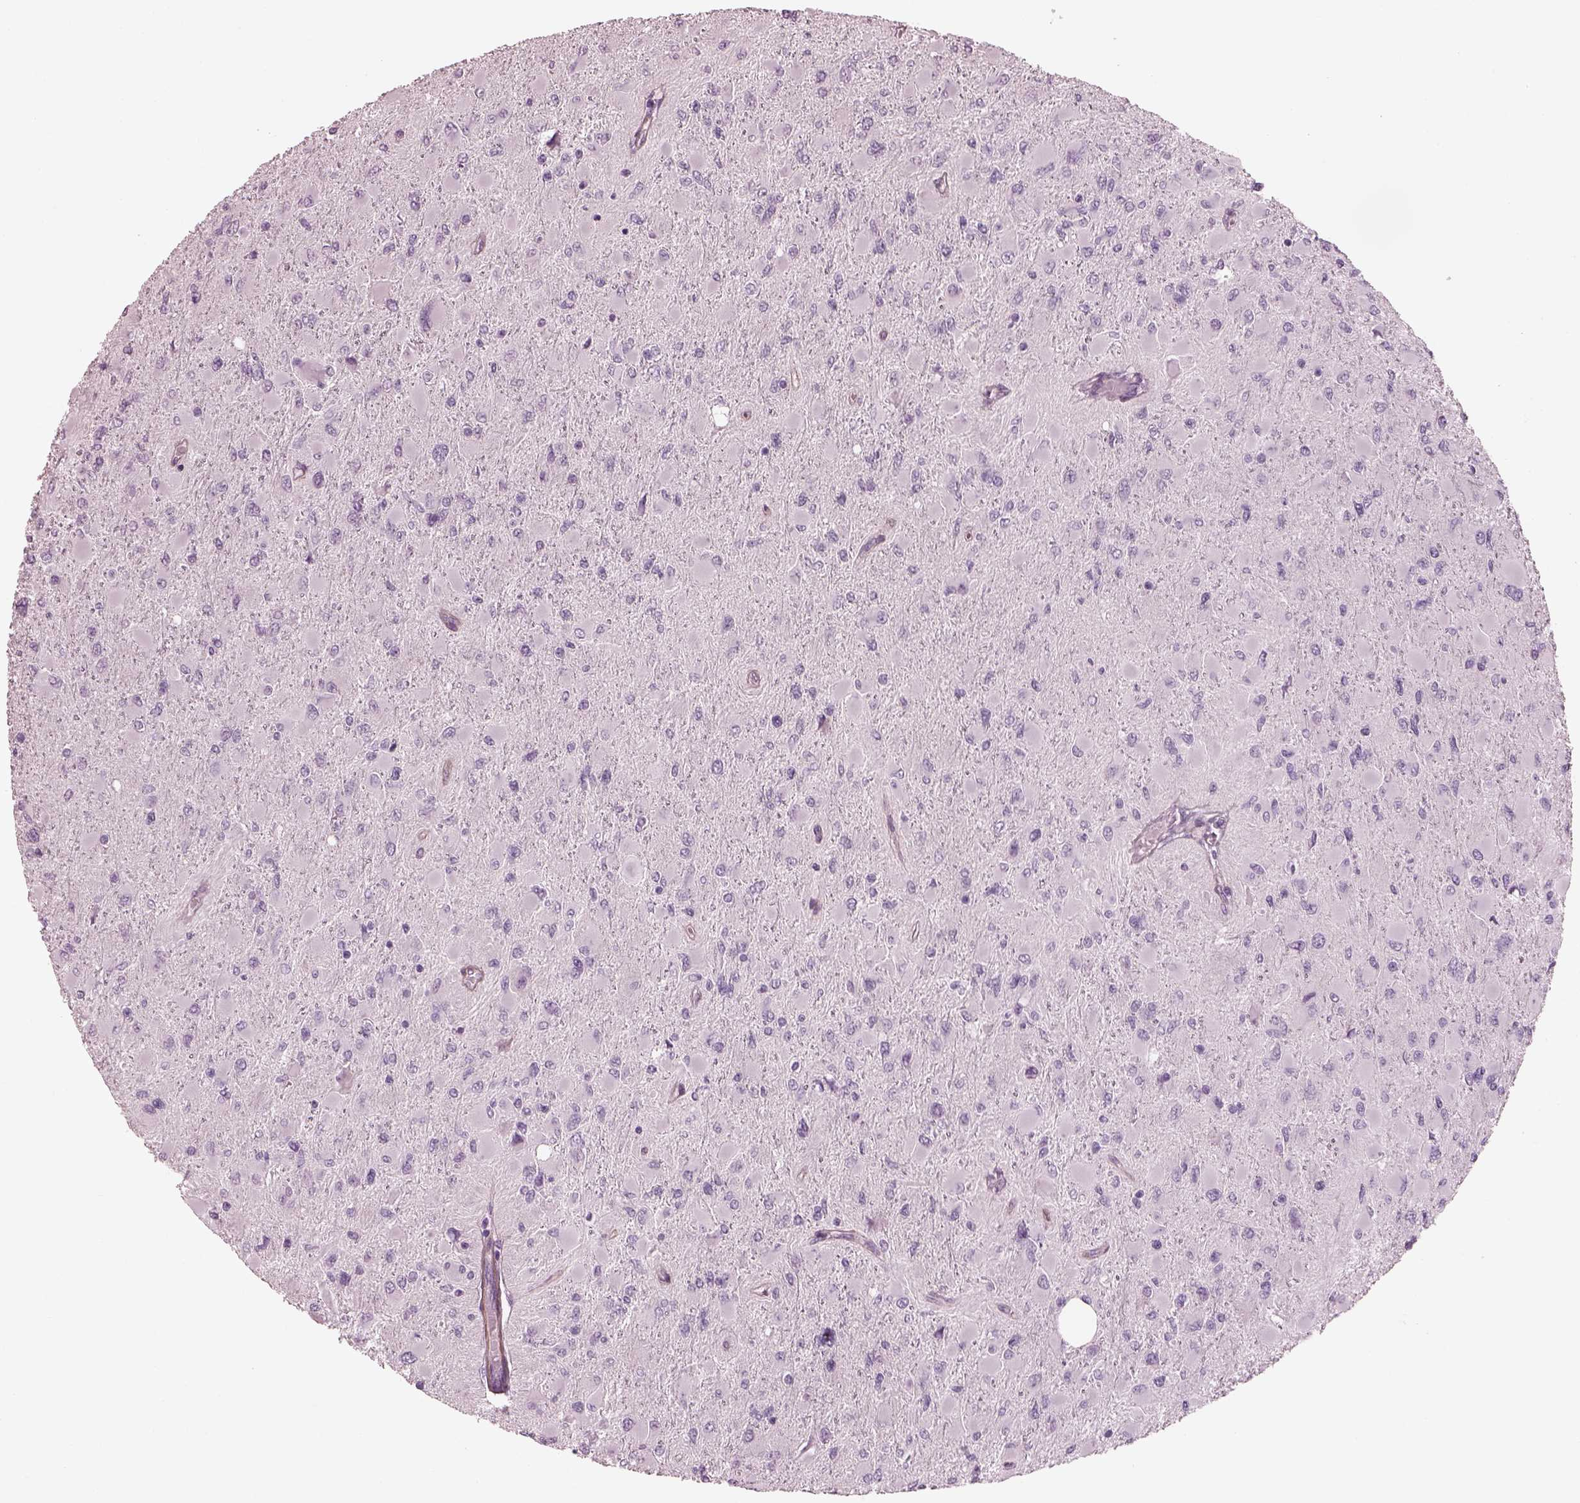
{"staining": {"intensity": "negative", "quantity": "none", "location": "none"}, "tissue": "glioma", "cell_type": "Tumor cells", "image_type": "cancer", "snomed": [{"axis": "morphology", "description": "Glioma, malignant, High grade"}, {"axis": "topography", "description": "Cerebral cortex"}], "caption": "The histopathology image displays no significant expression in tumor cells of glioma.", "gene": "BFSP1", "patient": {"sex": "female", "age": 36}}